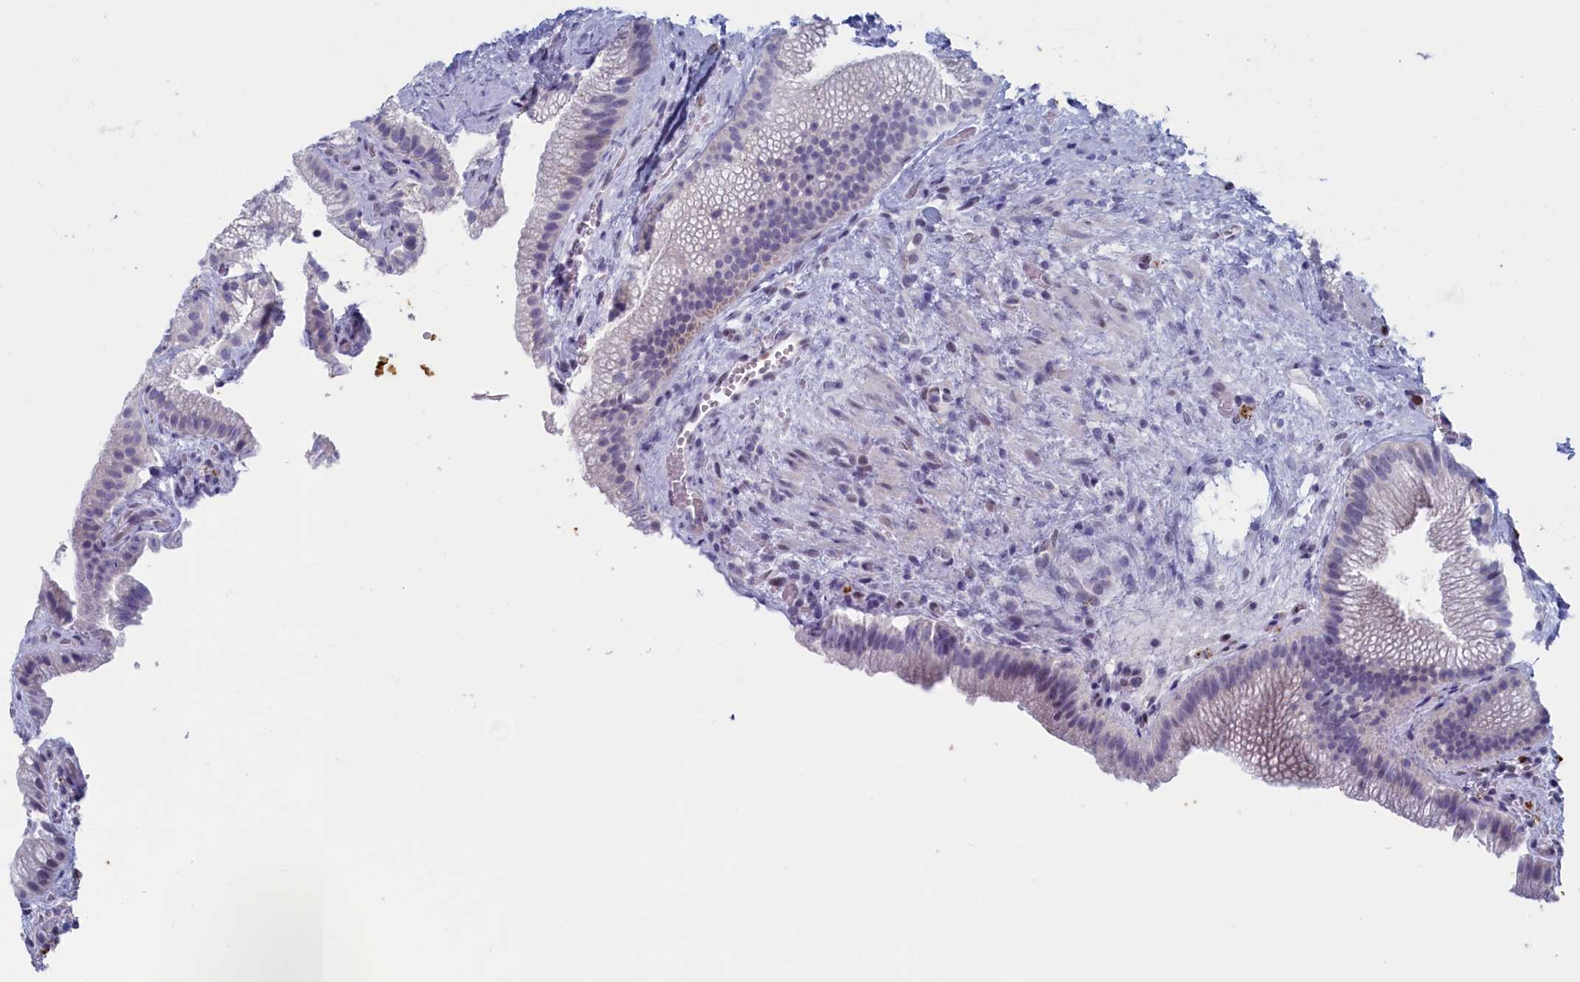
{"staining": {"intensity": "negative", "quantity": "none", "location": "none"}, "tissue": "gallbladder", "cell_type": "Glandular cells", "image_type": "normal", "snomed": [{"axis": "morphology", "description": "Normal tissue, NOS"}, {"axis": "morphology", "description": "Inflammation, NOS"}, {"axis": "topography", "description": "Gallbladder"}], "caption": "The IHC histopathology image has no significant expression in glandular cells of gallbladder.", "gene": "WDR76", "patient": {"sex": "male", "age": 51}}